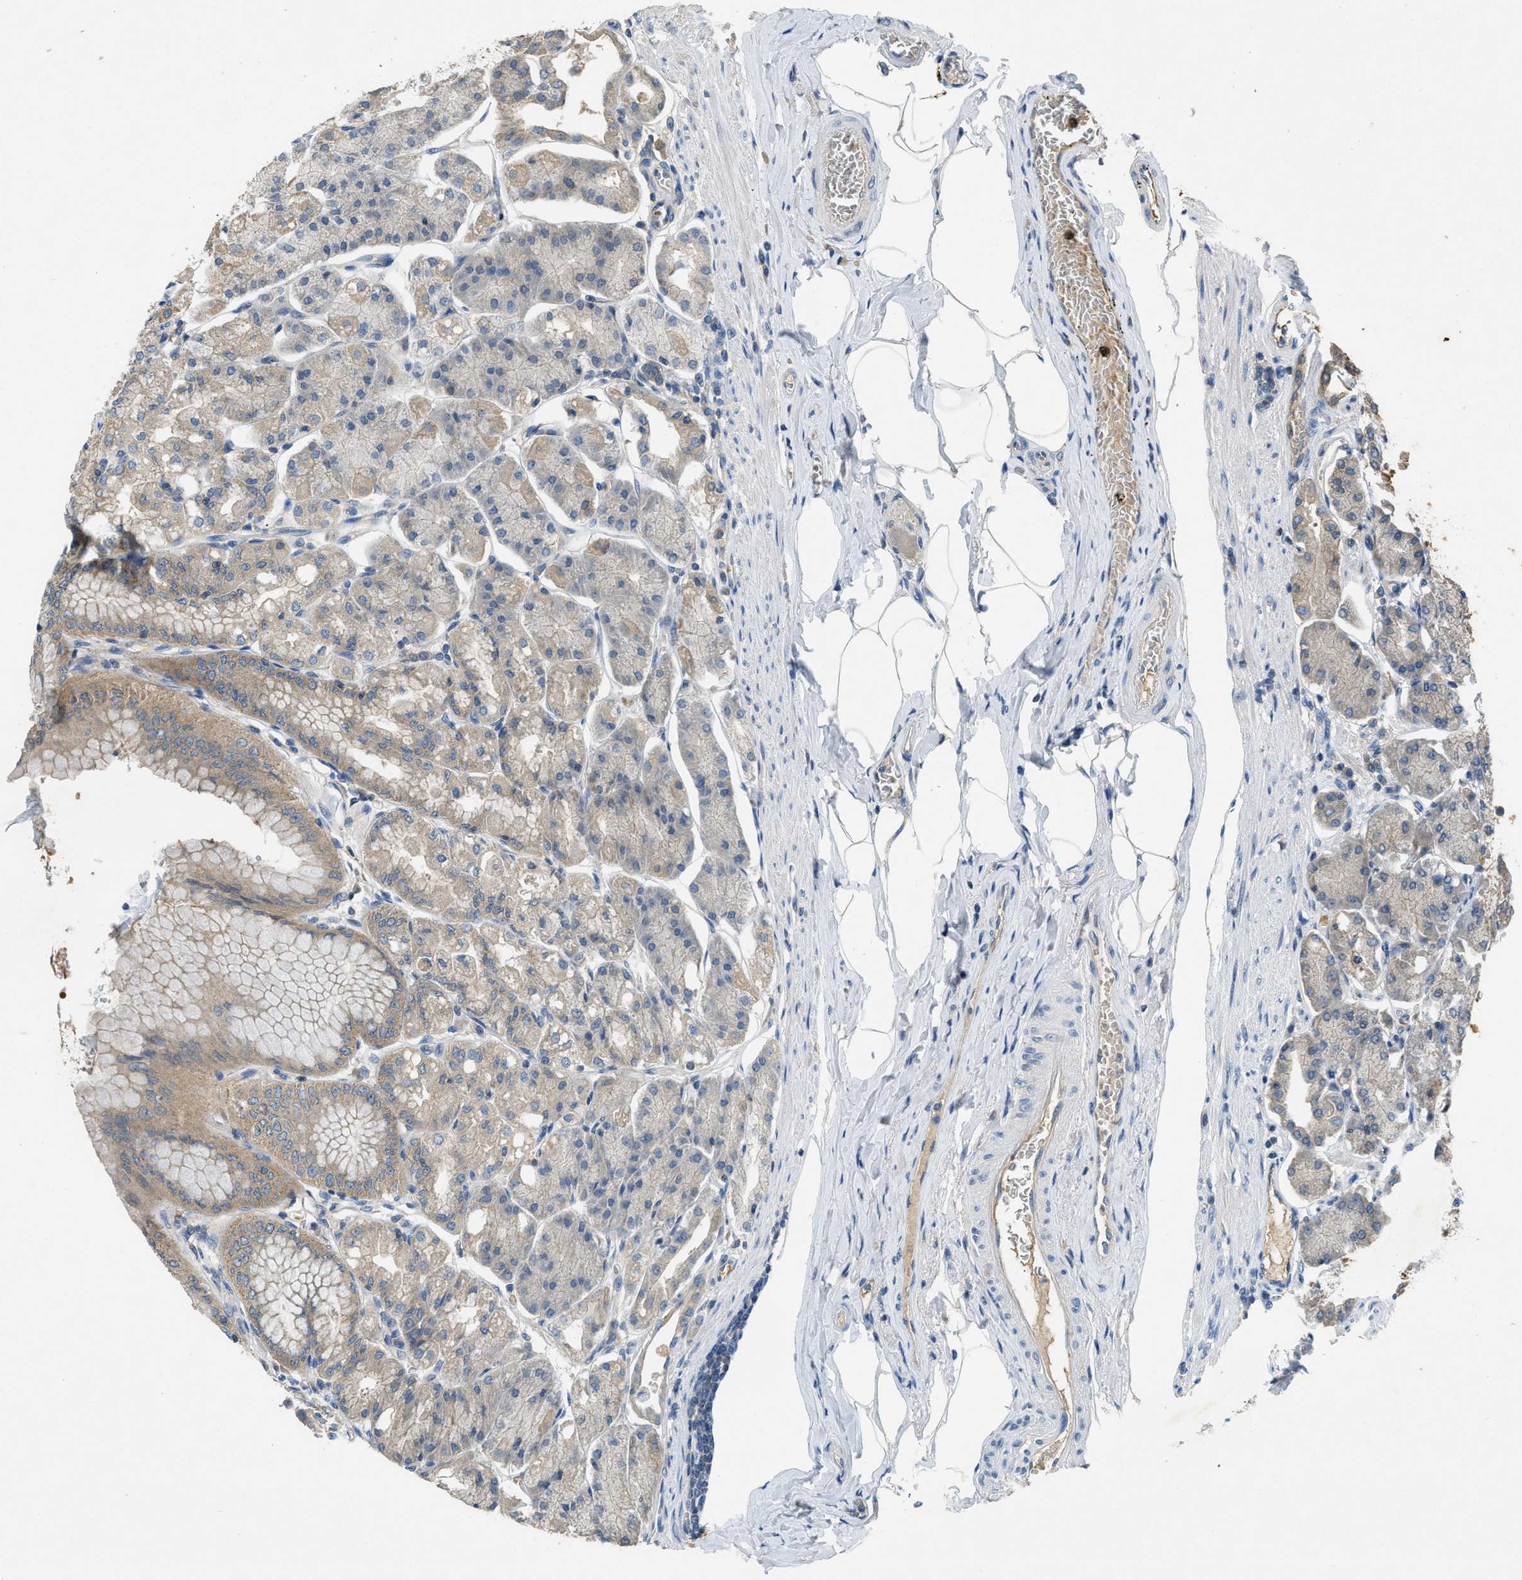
{"staining": {"intensity": "moderate", "quantity": "25%-75%", "location": "cytoplasmic/membranous"}, "tissue": "stomach", "cell_type": "Glandular cells", "image_type": "normal", "snomed": [{"axis": "morphology", "description": "Normal tissue, NOS"}, {"axis": "topography", "description": "Stomach, lower"}], "caption": "Immunohistochemistry staining of unremarkable stomach, which shows medium levels of moderate cytoplasmic/membranous positivity in approximately 25%-75% of glandular cells indicating moderate cytoplasmic/membranous protein staining. The staining was performed using DAB (brown) for protein detection and nuclei were counterstained in hematoxylin (blue).", "gene": "PPP3CA", "patient": {"sex": "male", "age": 71}}